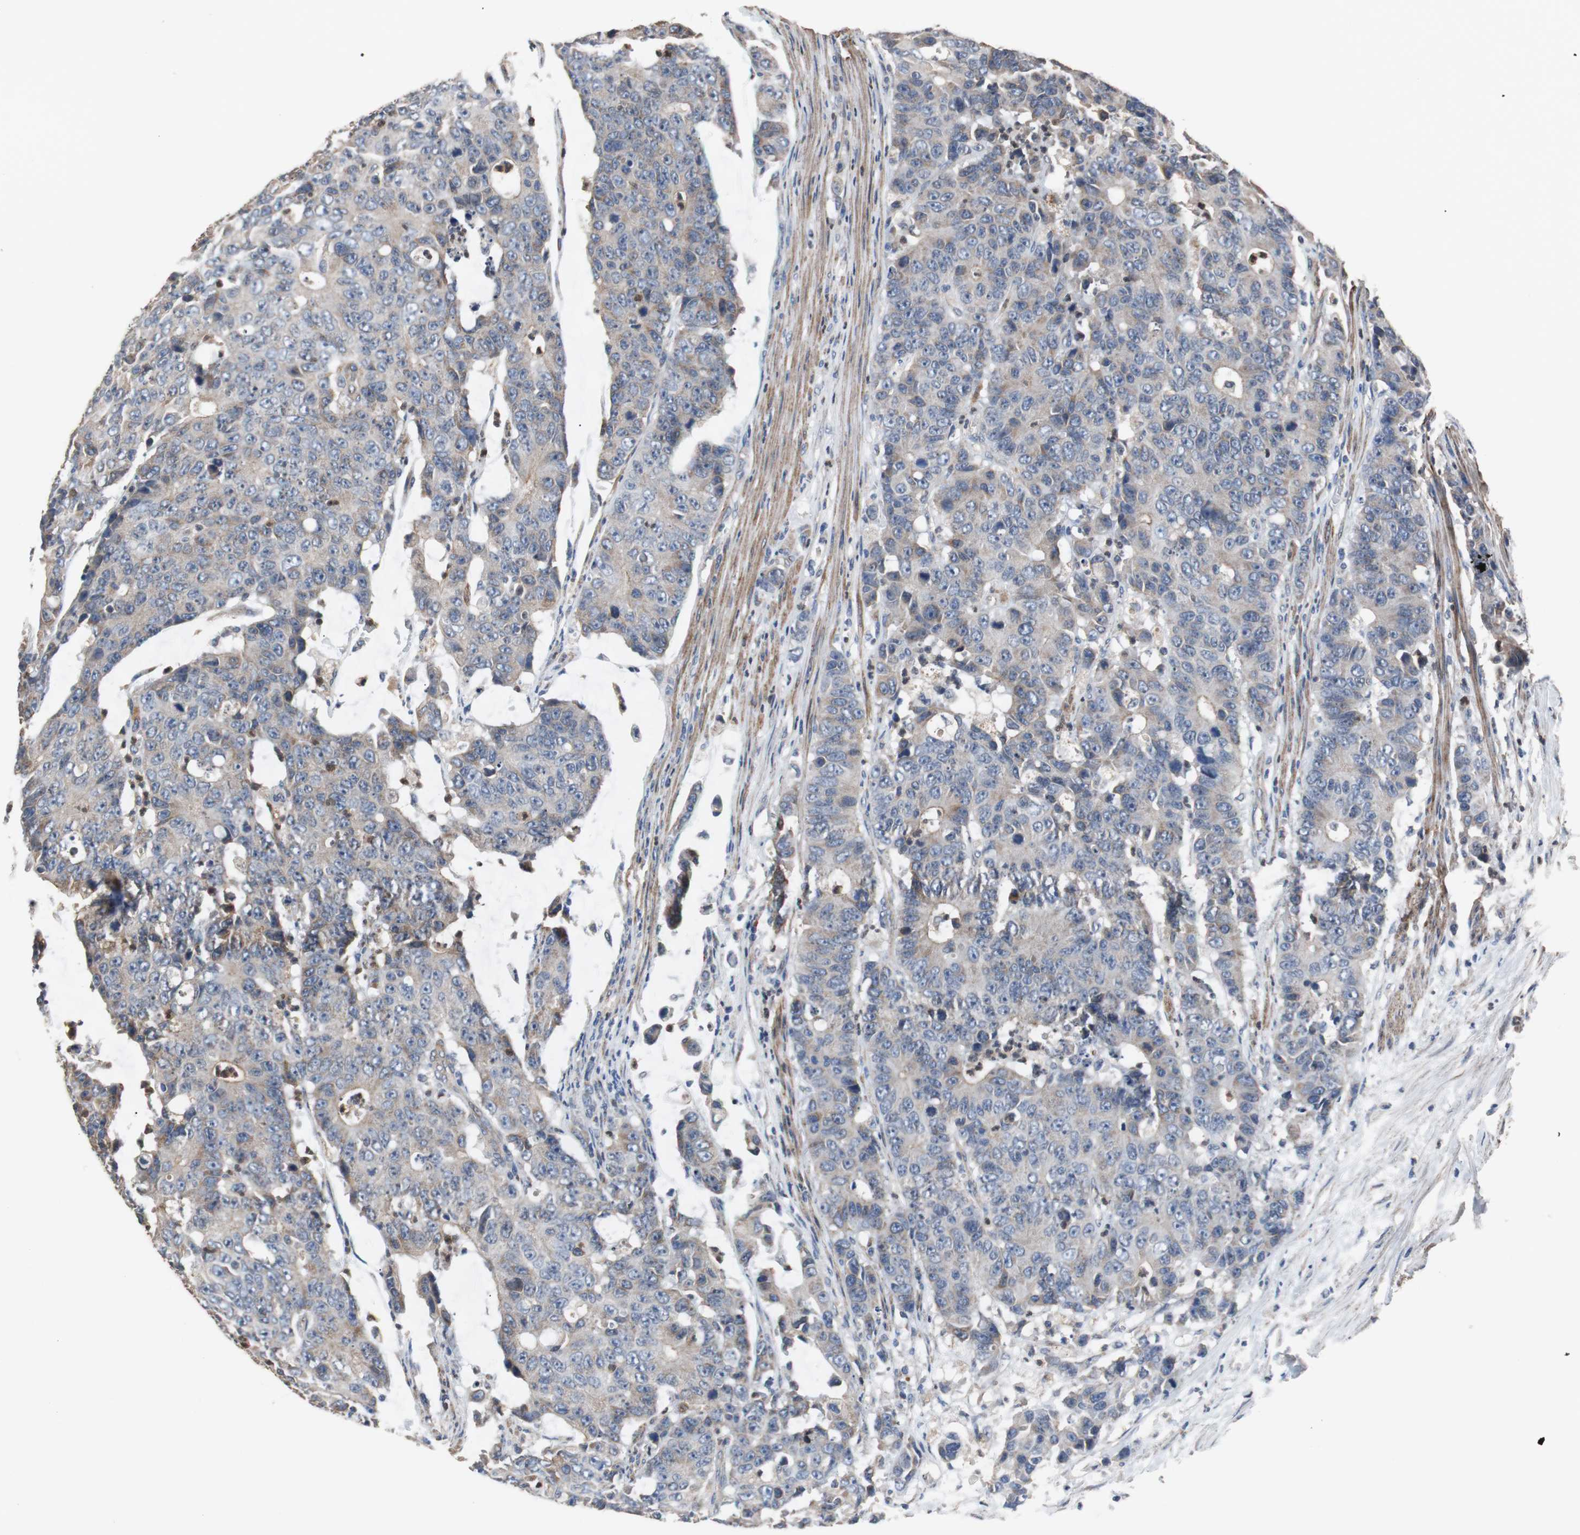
{"staining": {"intensity": "weak", "quantity": ">75%", "location": "cytoplasmic/membranous"}, "tissue": "colorectal cancer", "cell_type": "Tumor cells", "image_type": "cancer", "snomed": [{"axis": "morphology", "description": "Adenocarcinoma, NOS"}, {"axis": "topography", "description": "Colon"}], "caption": "Colorectal cancer (adenocarcinoma) stained with a brown dye shows weak cytoplasmic/membranous positive positivity in approximately >75% of tumor cells.", "gene": "PITRM1", "patient": {"sex": "female", "age": 86}}